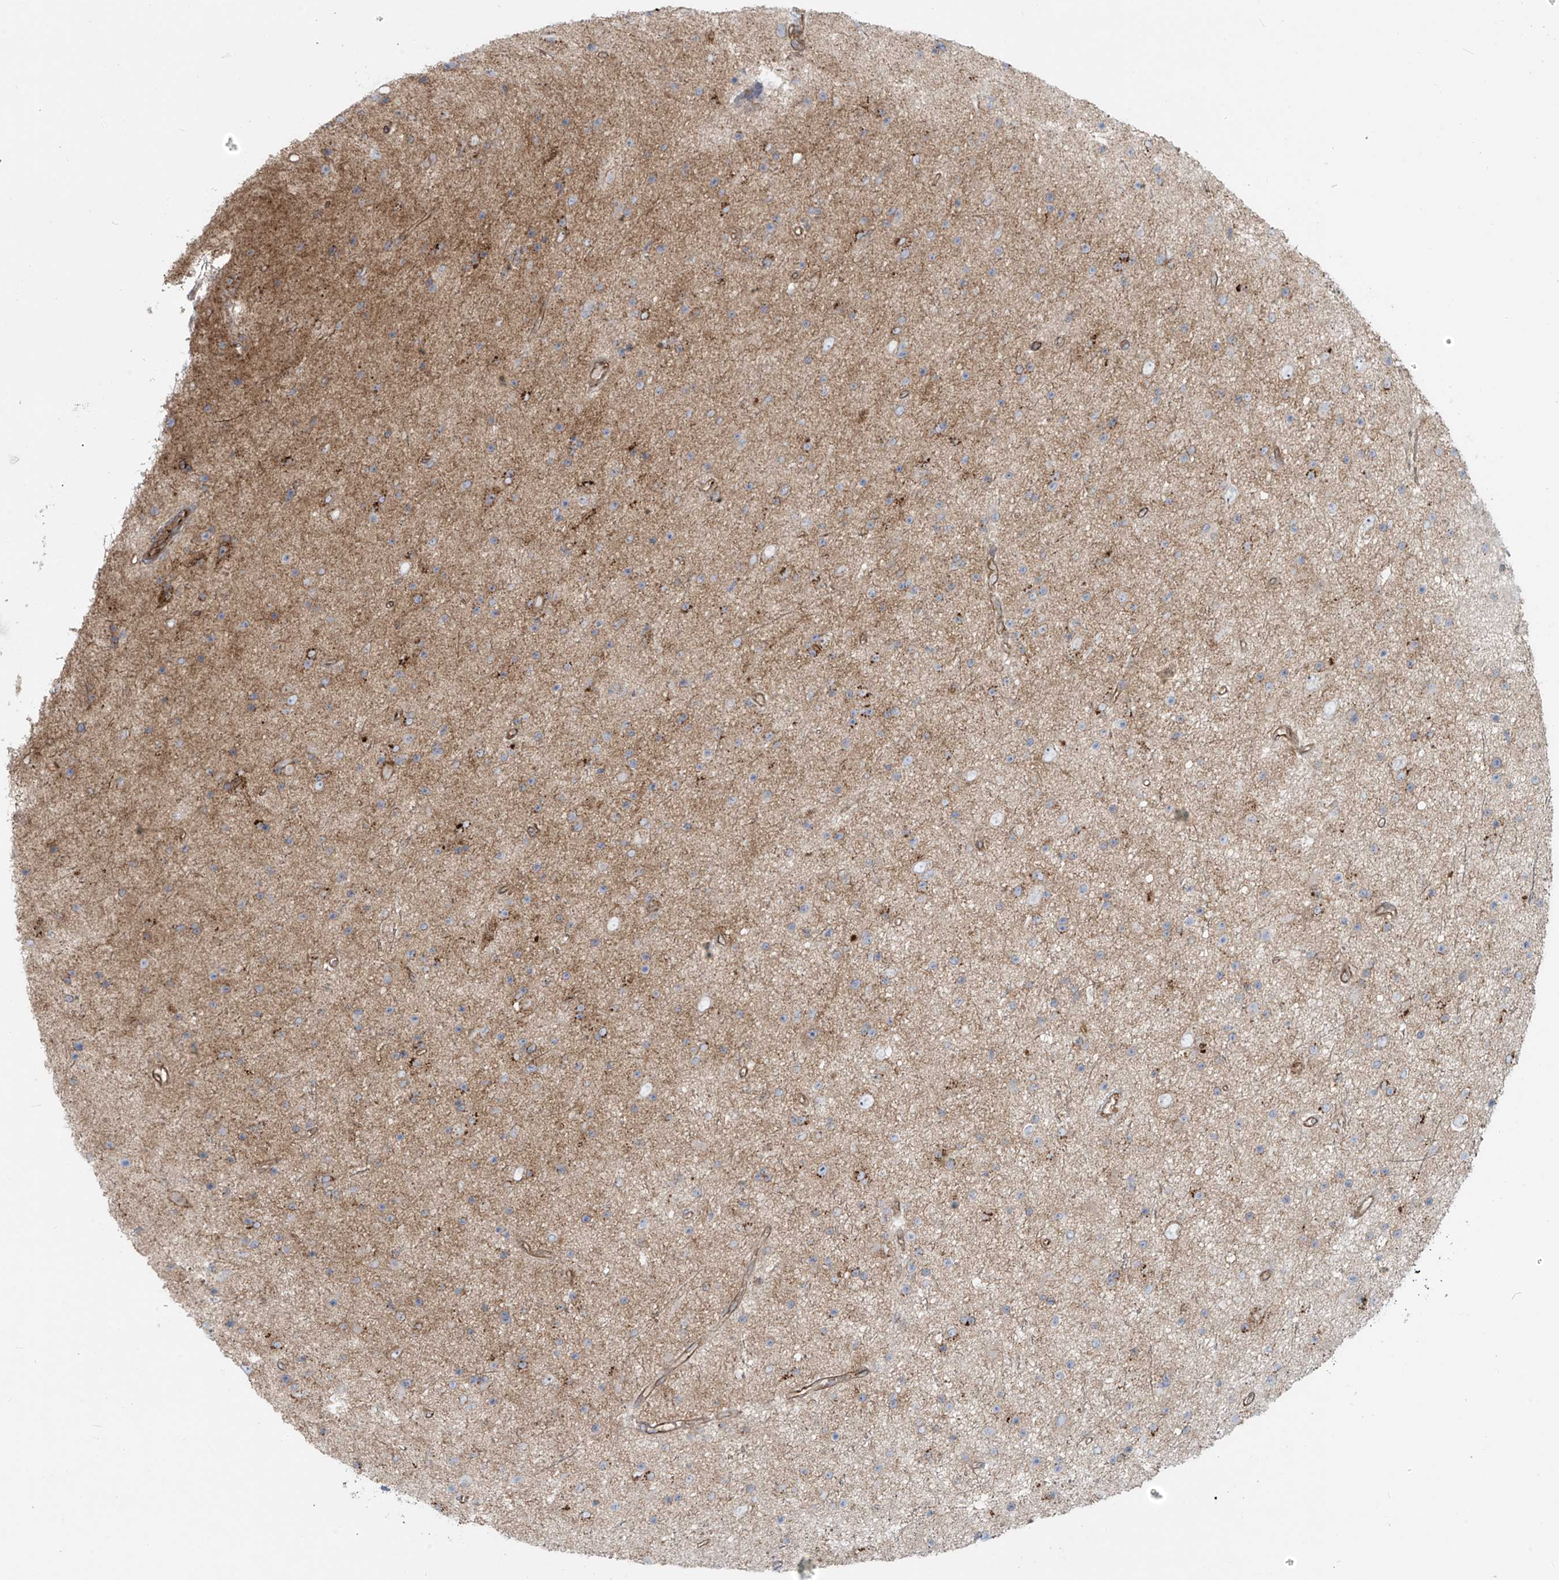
{"staining": {"intensity": "moderate", "quantity": "25%-75%", "location": "cytoplasmic/membranous"}, "tissue": "glioma", "cell_type": "Tumor cells", "image_type": "cancer", "snomed": [{"axis": "morphology", "description": "Glioma, malignant, Low grade"}, {"axis": "topography", "description": "Cerebral cortex"}], "caption": "Immunohistochemistry (IHC) image of human glioma stained for a protein (brown), which reveals medium levels of moderate cytoplasmic/membranous positivity in approximately 25%-75% of tumor cells.", "gene": "LZTS3", "patient": {"sex": "female", "age": 39}}